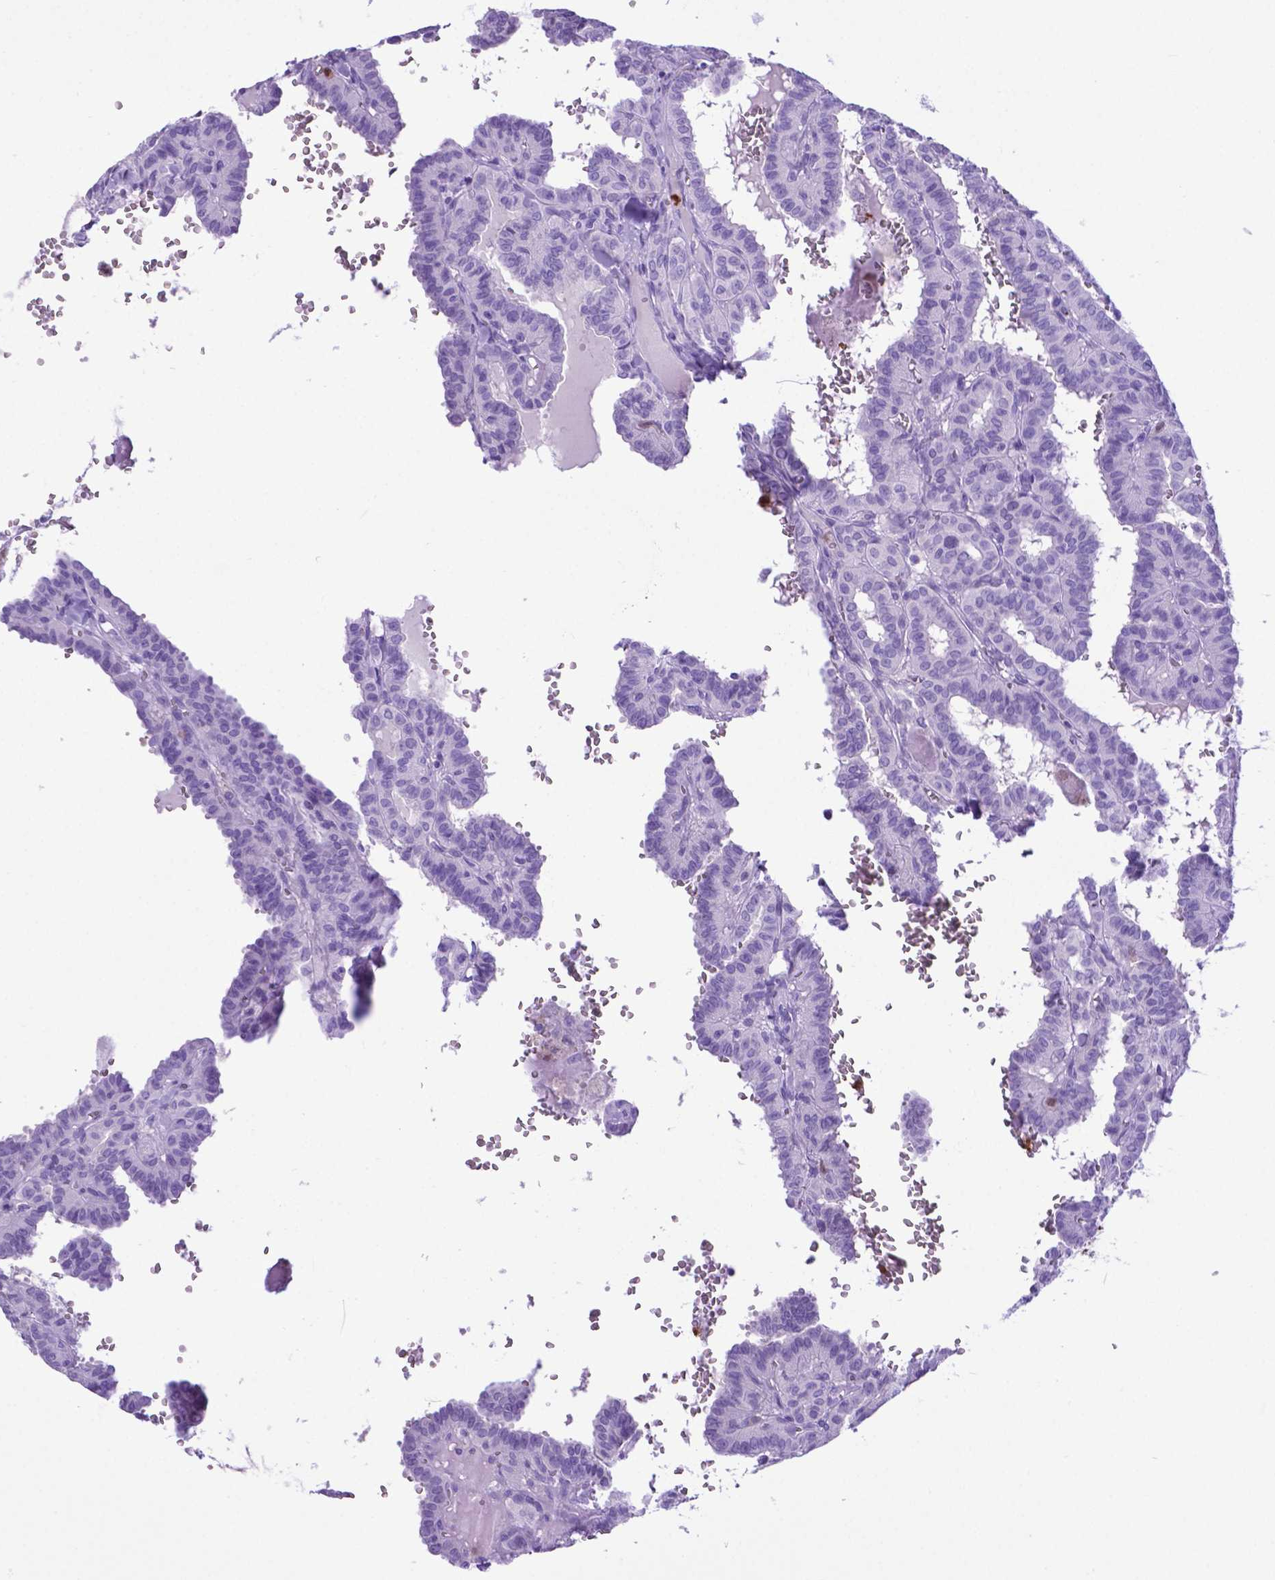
{"staining": {"intensity": "negative", "quantity": "none", "location": "none"}, "tissue": "thyroid cancer", "cell_type": "Tumor cells", "image_type": "cancer", "snomed": [{"axis": "morphology", "description": "Papillary adenocarcinoma, NOS"}, {"axis": "topography", "description": "Thyroid gland"}], "caption": "Thyroid cancer (papillary adenocarcinoma) was stained to show a protein in brown. There is no significant expression in tumor cells.", "gene": "LZTR1", "patient": {"sex": "female", "age": 21}}